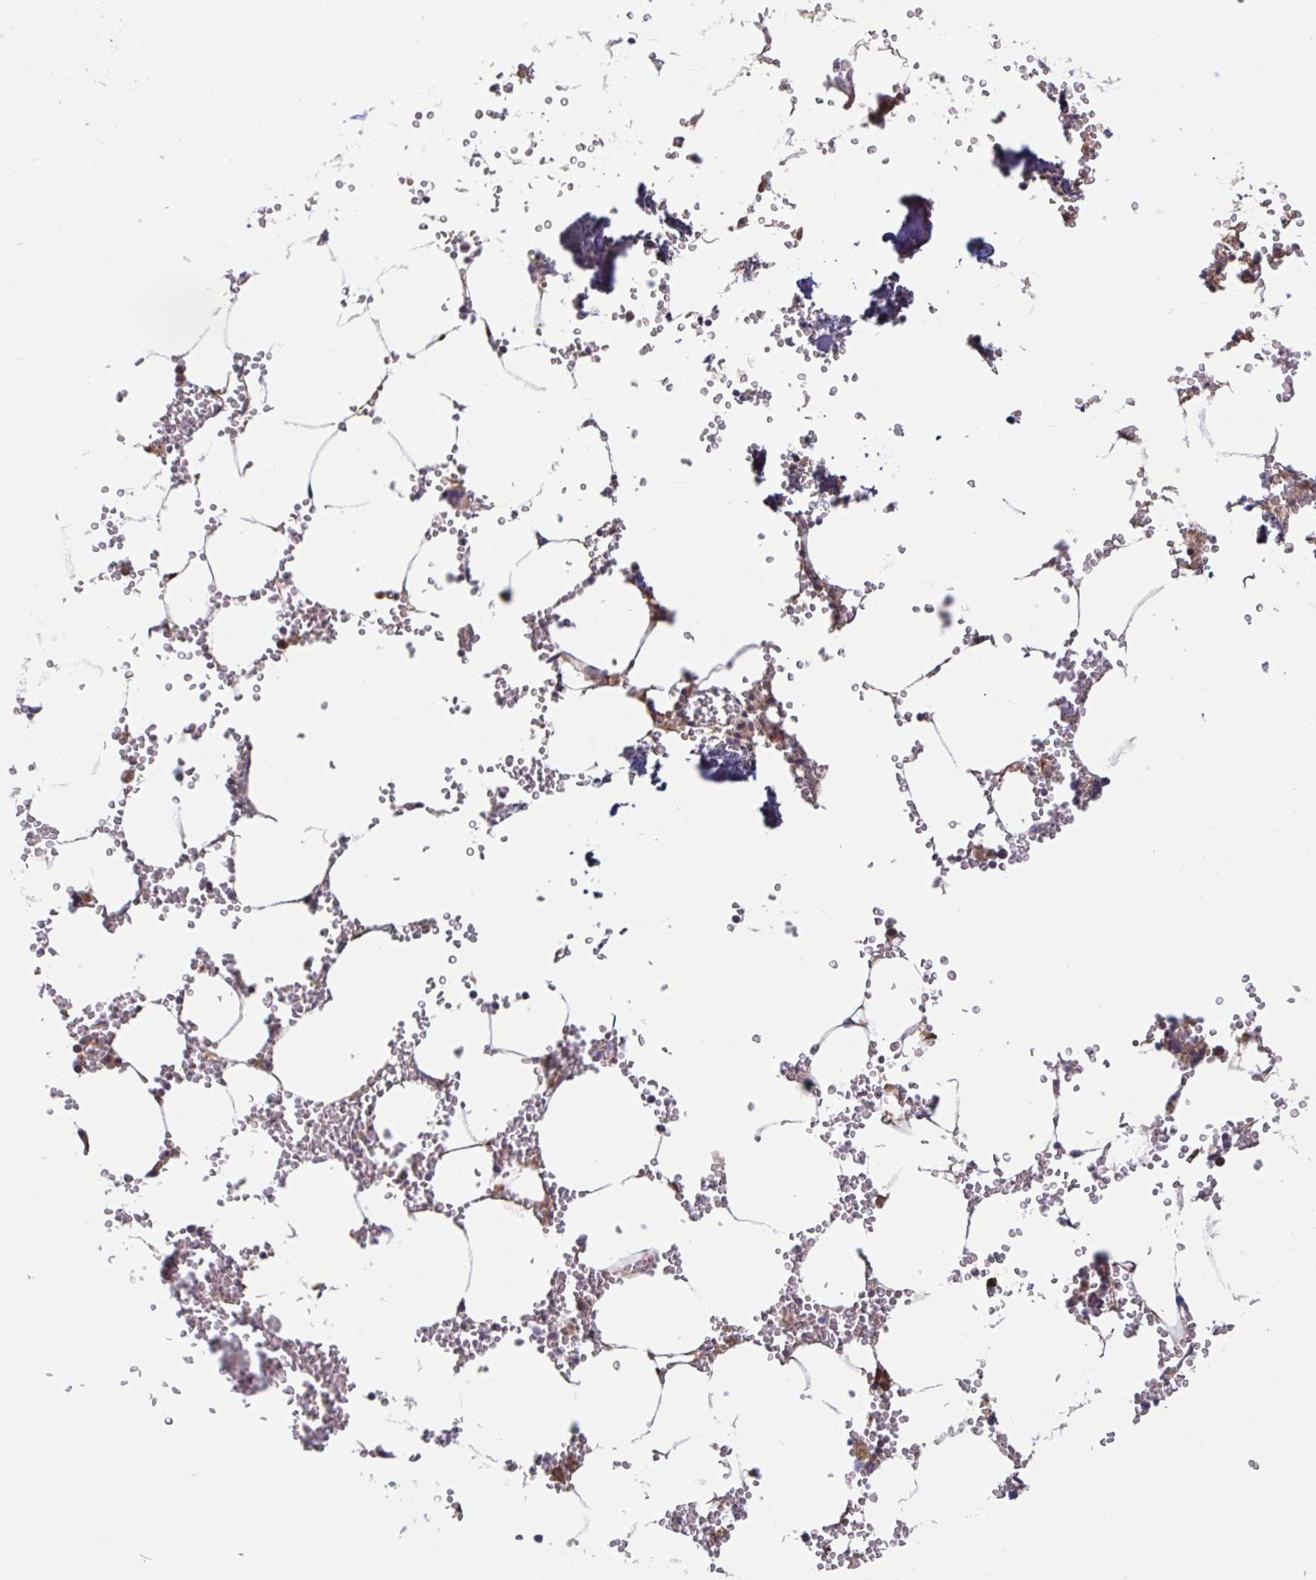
{"staining": {"intensity": "weak", "quantity": "25%-75%", "location": "cytoplasmic/membranous"}, "tissue": "bone marrow", "cell_type": "Hematopoietic cells", "image_type": "normal", "snomed": [{"axis": "morphology", "description": "Normal tissue, NOS"}, {"axis": "topography", "description": "Bone marrow"}], "caption": "Immunohistochemical staining of benign human bone marrow displays 25%-75% levels of weak cytoplasmic/membranous protein positivity in approximately 25%-75% of hematopoietic cells.", "gene": "LARP1", "patient": {"sex": "male", "age": 54}}